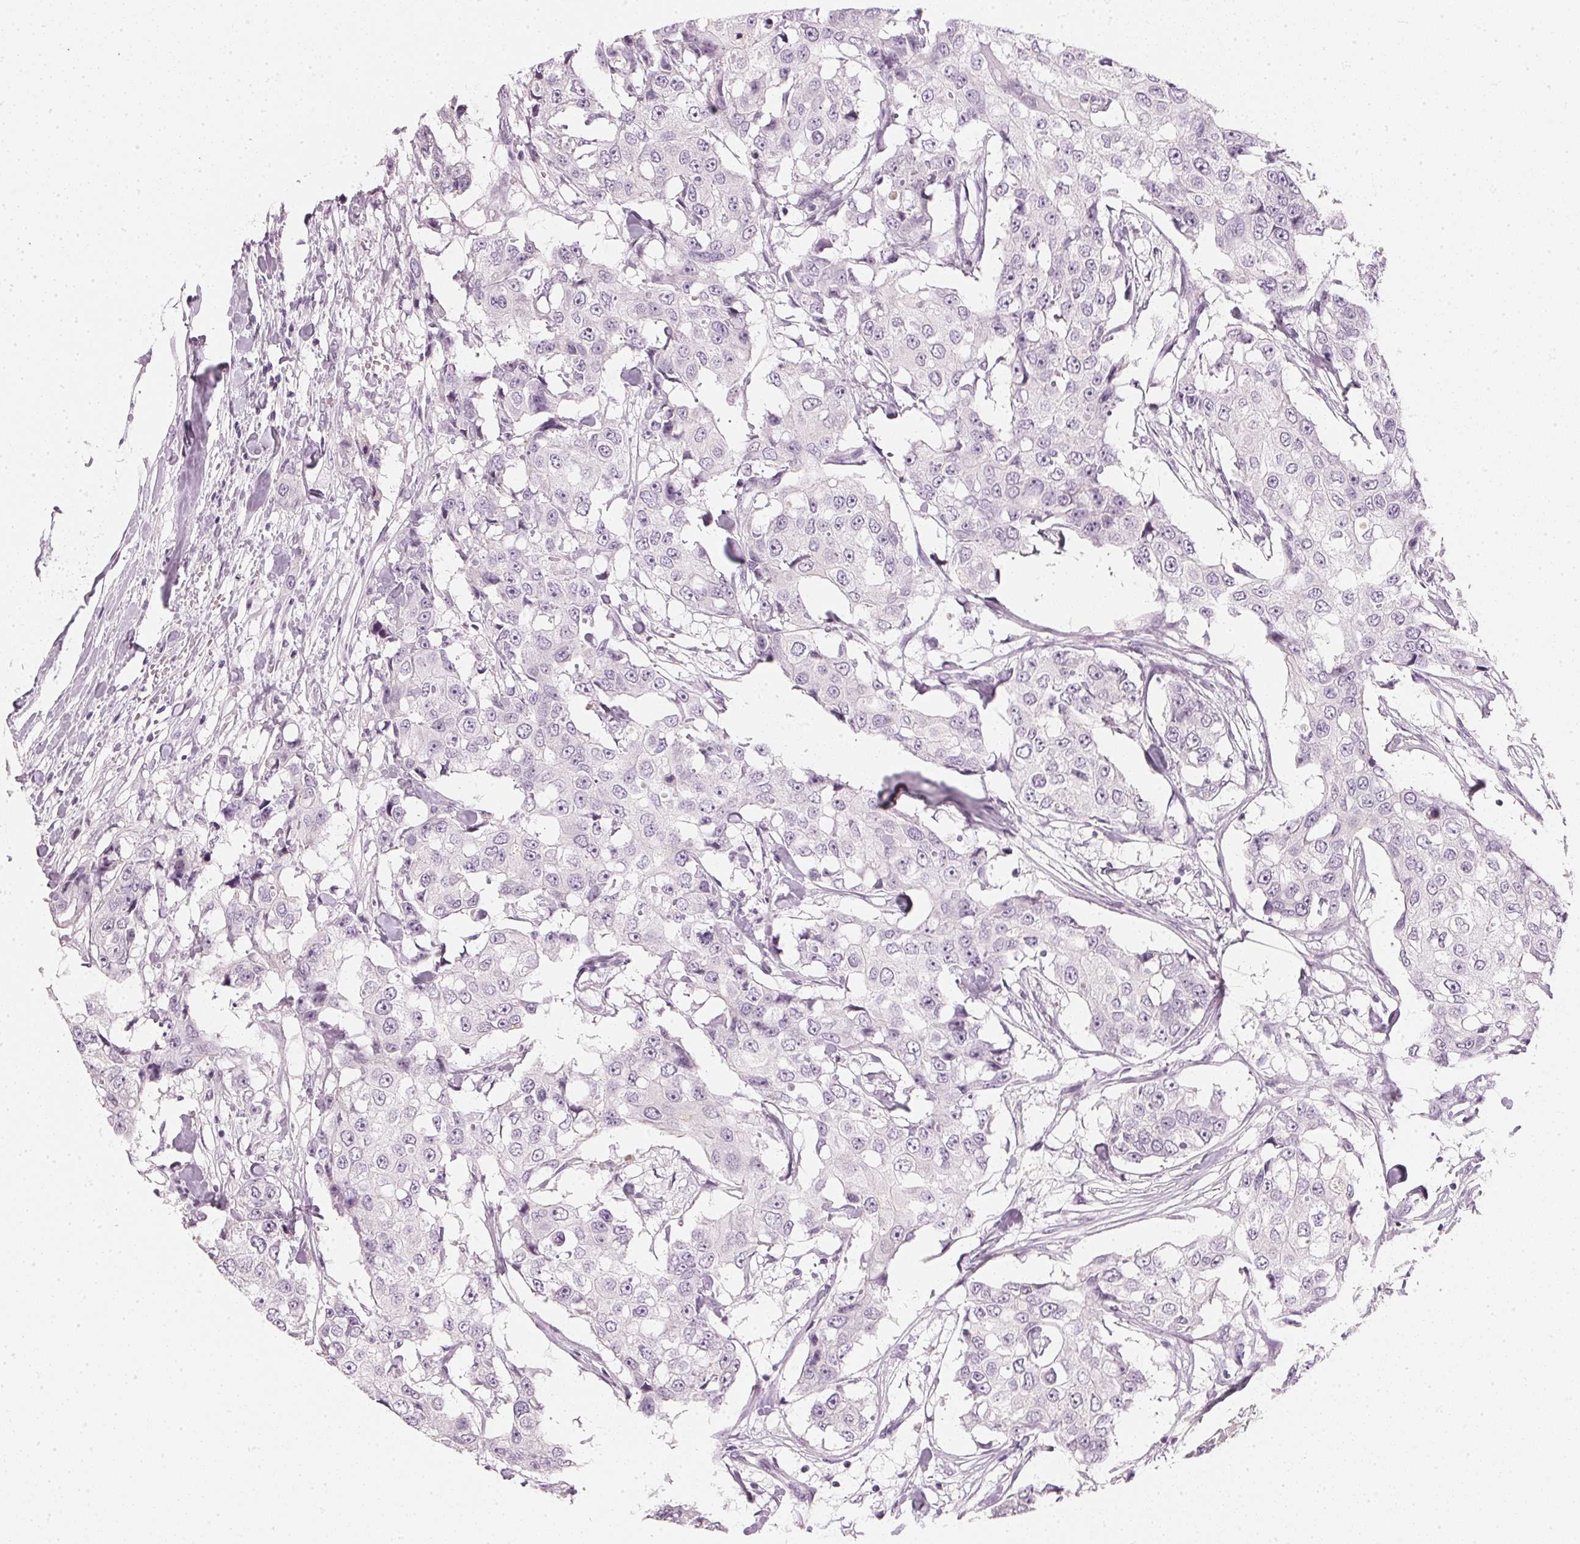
{"staining": {"intensity": "negative", "quantity": "none", "location": "none"}, "tissue": "breast cancer", "cell_type": "Tumor cells", "image_type": "cancer", "snomed": [{"axis": "morphology", "description": "Duct carcinoma"}, {"axis": "topography", "description": "Breast"}], "caption": "DAB immunohistochemical staining of human breast cancer (intraductal carcinoma) shows no significant staining in tumor cells.", "gene": "CHST4", "patient": {"sex": "female", "age": 27}}